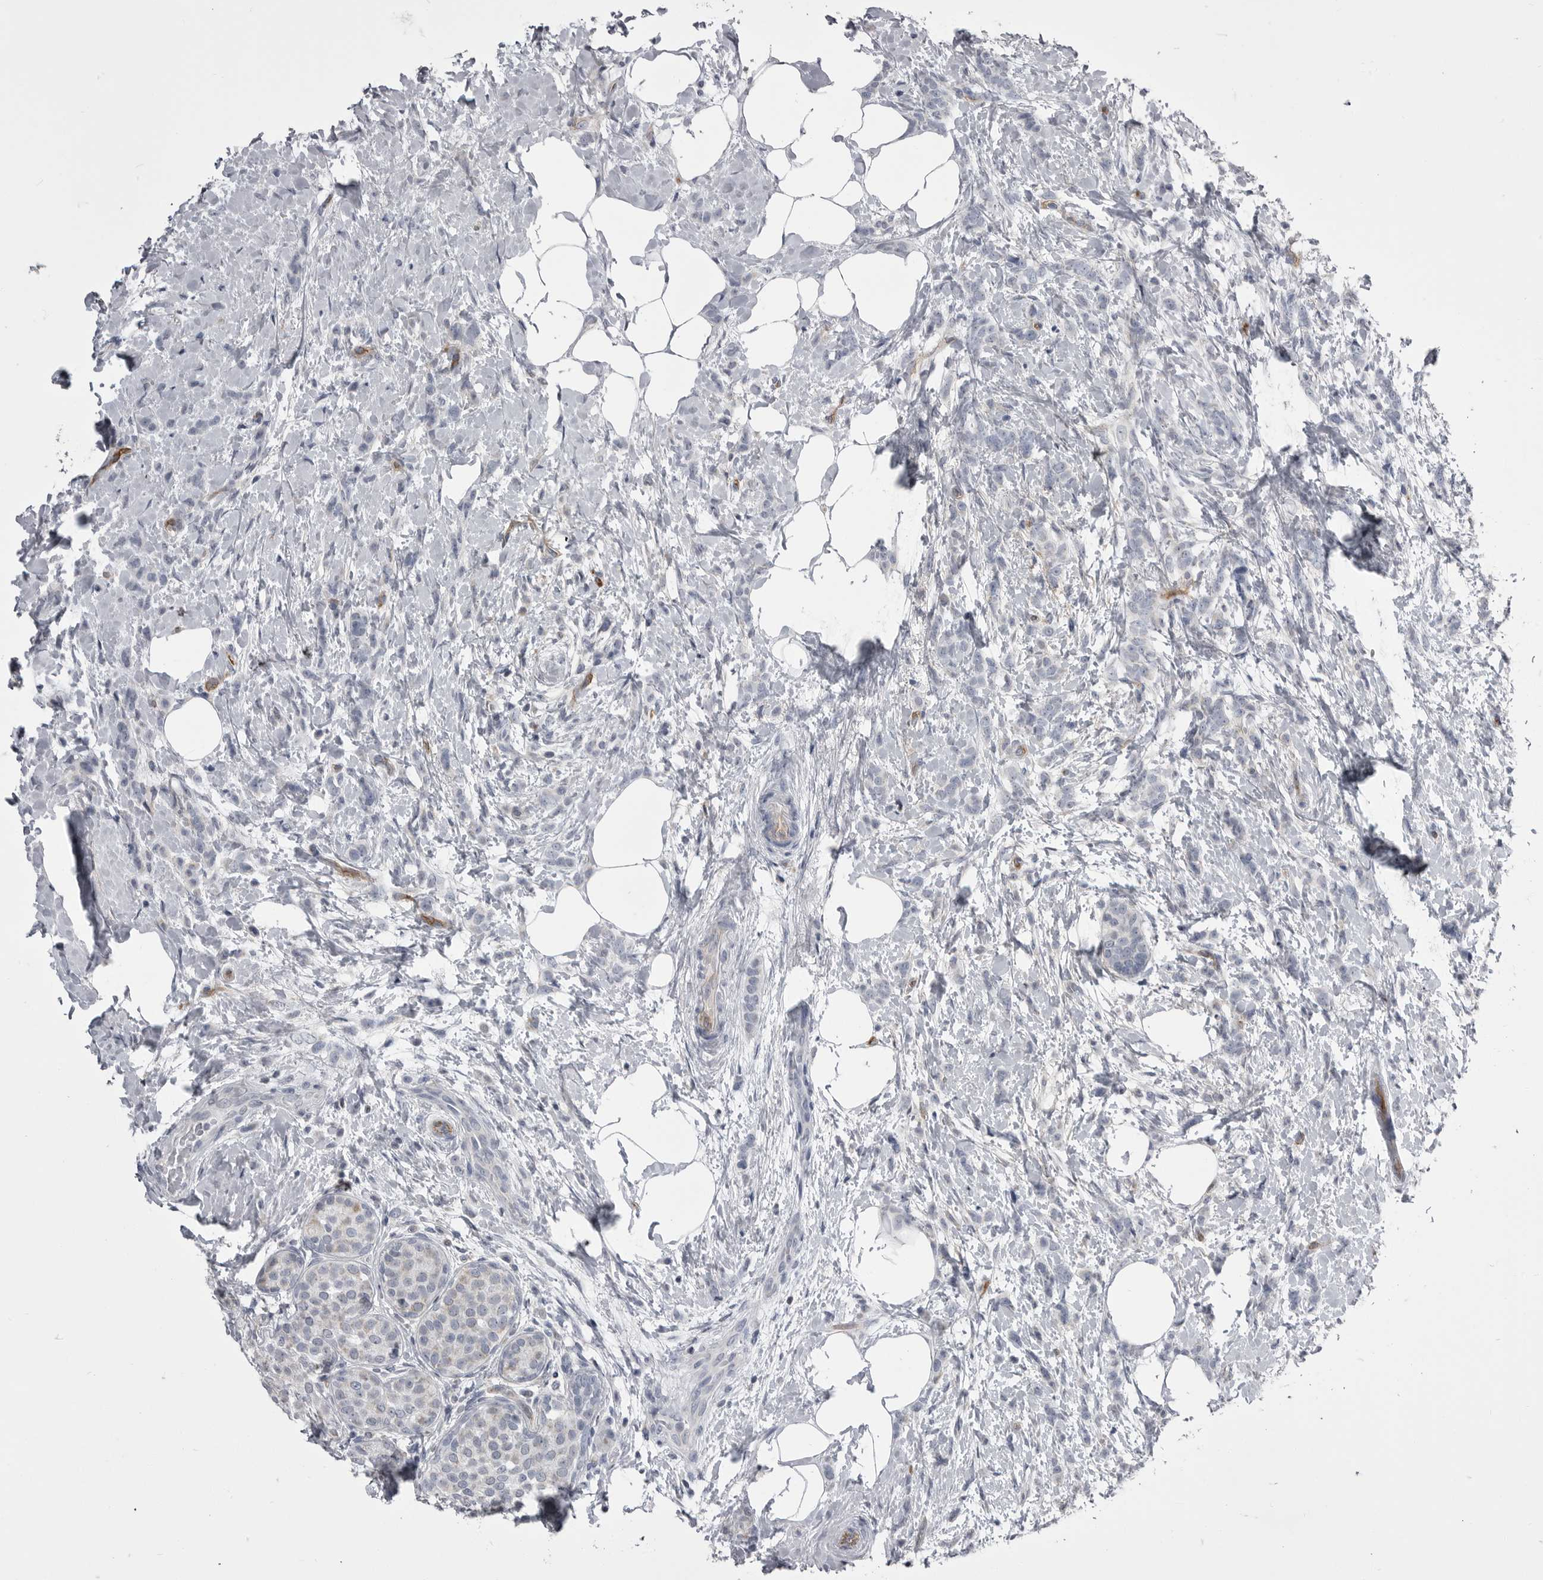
{"staining": {"intensity": "negative", "quantity": "none", "location": "none"}, "tissue": "breast cancer", "cell_type": "Tumor cells", "image_type": "cancer", "snomed": [{"axis": "morphology", "description": "Lobular carcinoma, in situ"}, {"axis": "morphology", "description": "Lobular carcinoma"}, {"axis": "topography", "description": "Breast"}], "caption": "This is a photomicrograph of immunohistochemistry staining of breast cancer, which shows no staining in tumor cells. (Stains: DAB immunohistochemistry (IHC) with hematoxylin counter stain, Microscopy: brightfield microscopy at high magnification).", "gene": "OPLAH", "patient": {"sex": "female", "age": 41}}